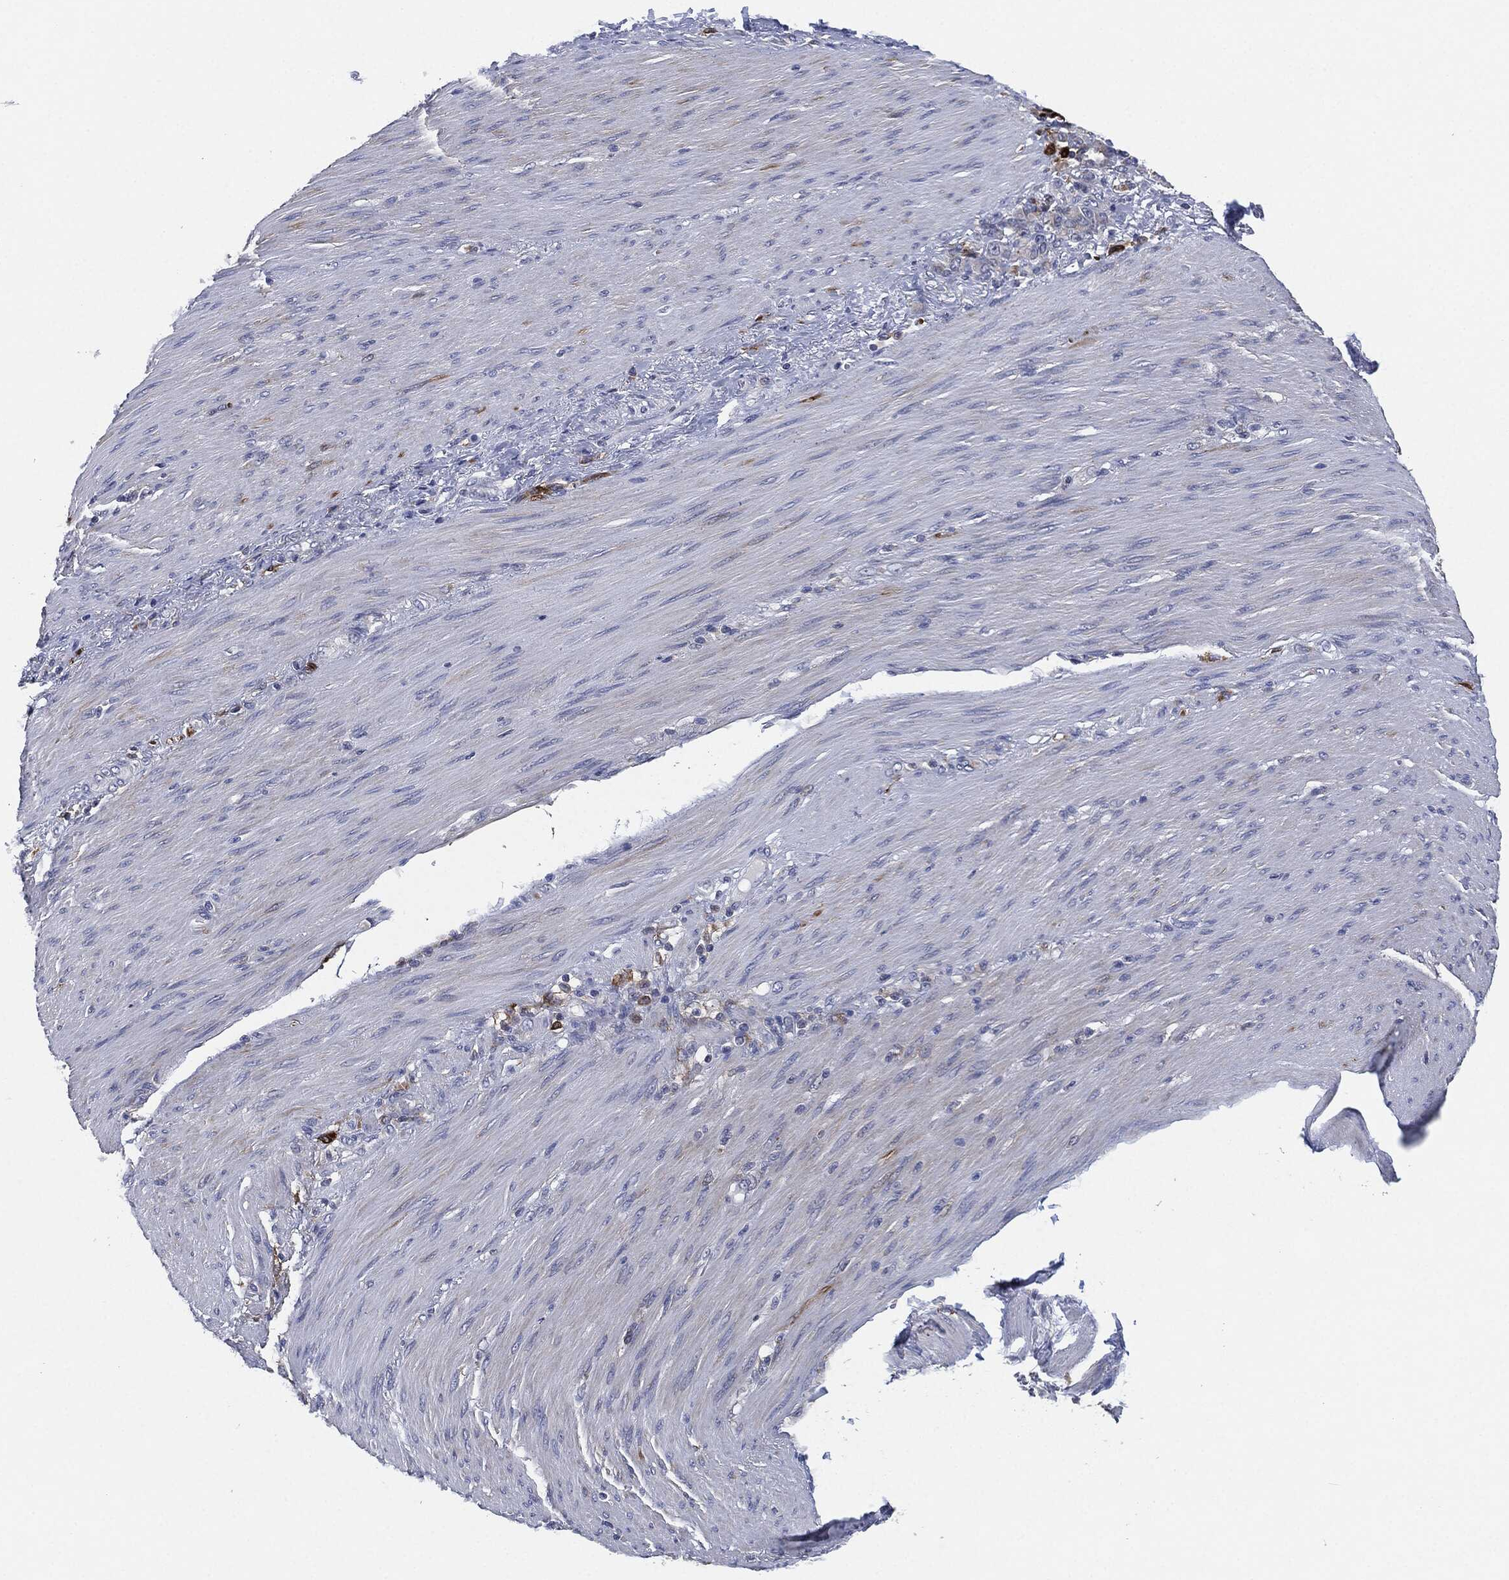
{"staining": {"intensity": "negative", "quantity": "none", "location": "none"}, "tissue": "stomach cancer", "cell_type": "Tumor cells", "image_type": "cancer", "snomed": [{"axis": "morphology", "description": "Normal tissue, NOS"}, {"axis": "morphology", "description": "Adenocarcinoma, NOS"}, {"axis": "topography", "description": "Stomach"}], "caption": "Tumor cells show no significant protein expression in stomach adenocarcinoma.", "gene": "TMEM11", "patient": {"sex": "female", "age": 79}}